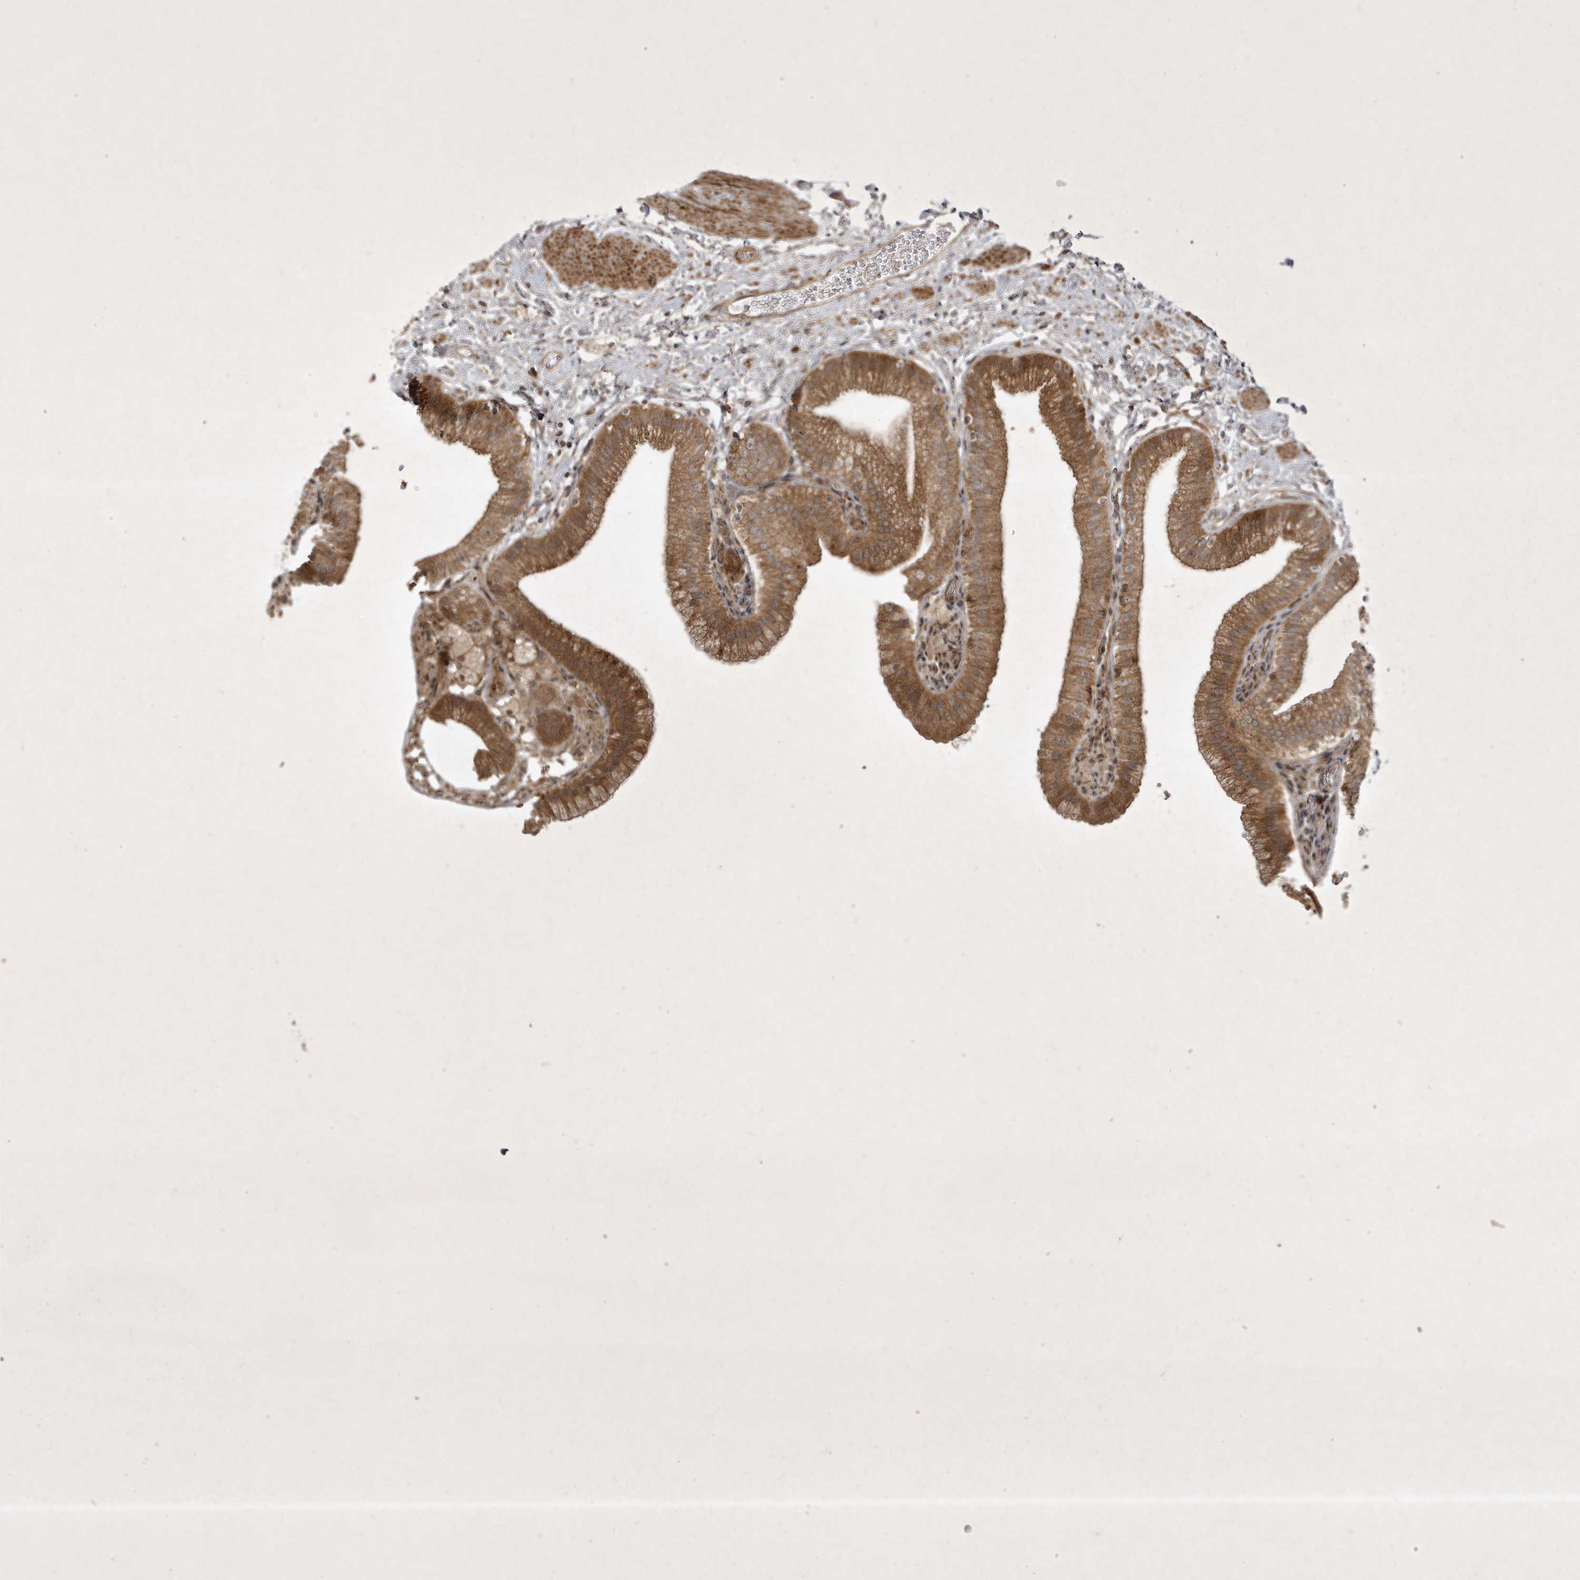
{"staining": {"intensity": "moderate", "quantity": ">75%", "location": "cytoplasmic/membranous"}, "tissue": "gallbladder", "cell_type": "Glandular cells", "image_type": "normal", "snomed": [{"axis": "morphology", "description": "Normal tissue, NOS"}, {"axis": "topography", "description": "Gallbladder"}], "caption": "The micrograph reveals immunohistochemical staining of normal gallbladder. There is moderate cytoplasmic/membranous expression is identified in approximately >75% of glandular cells.", "gene": "FAM83C", "patient": {"sex": "male", "age": 55}}